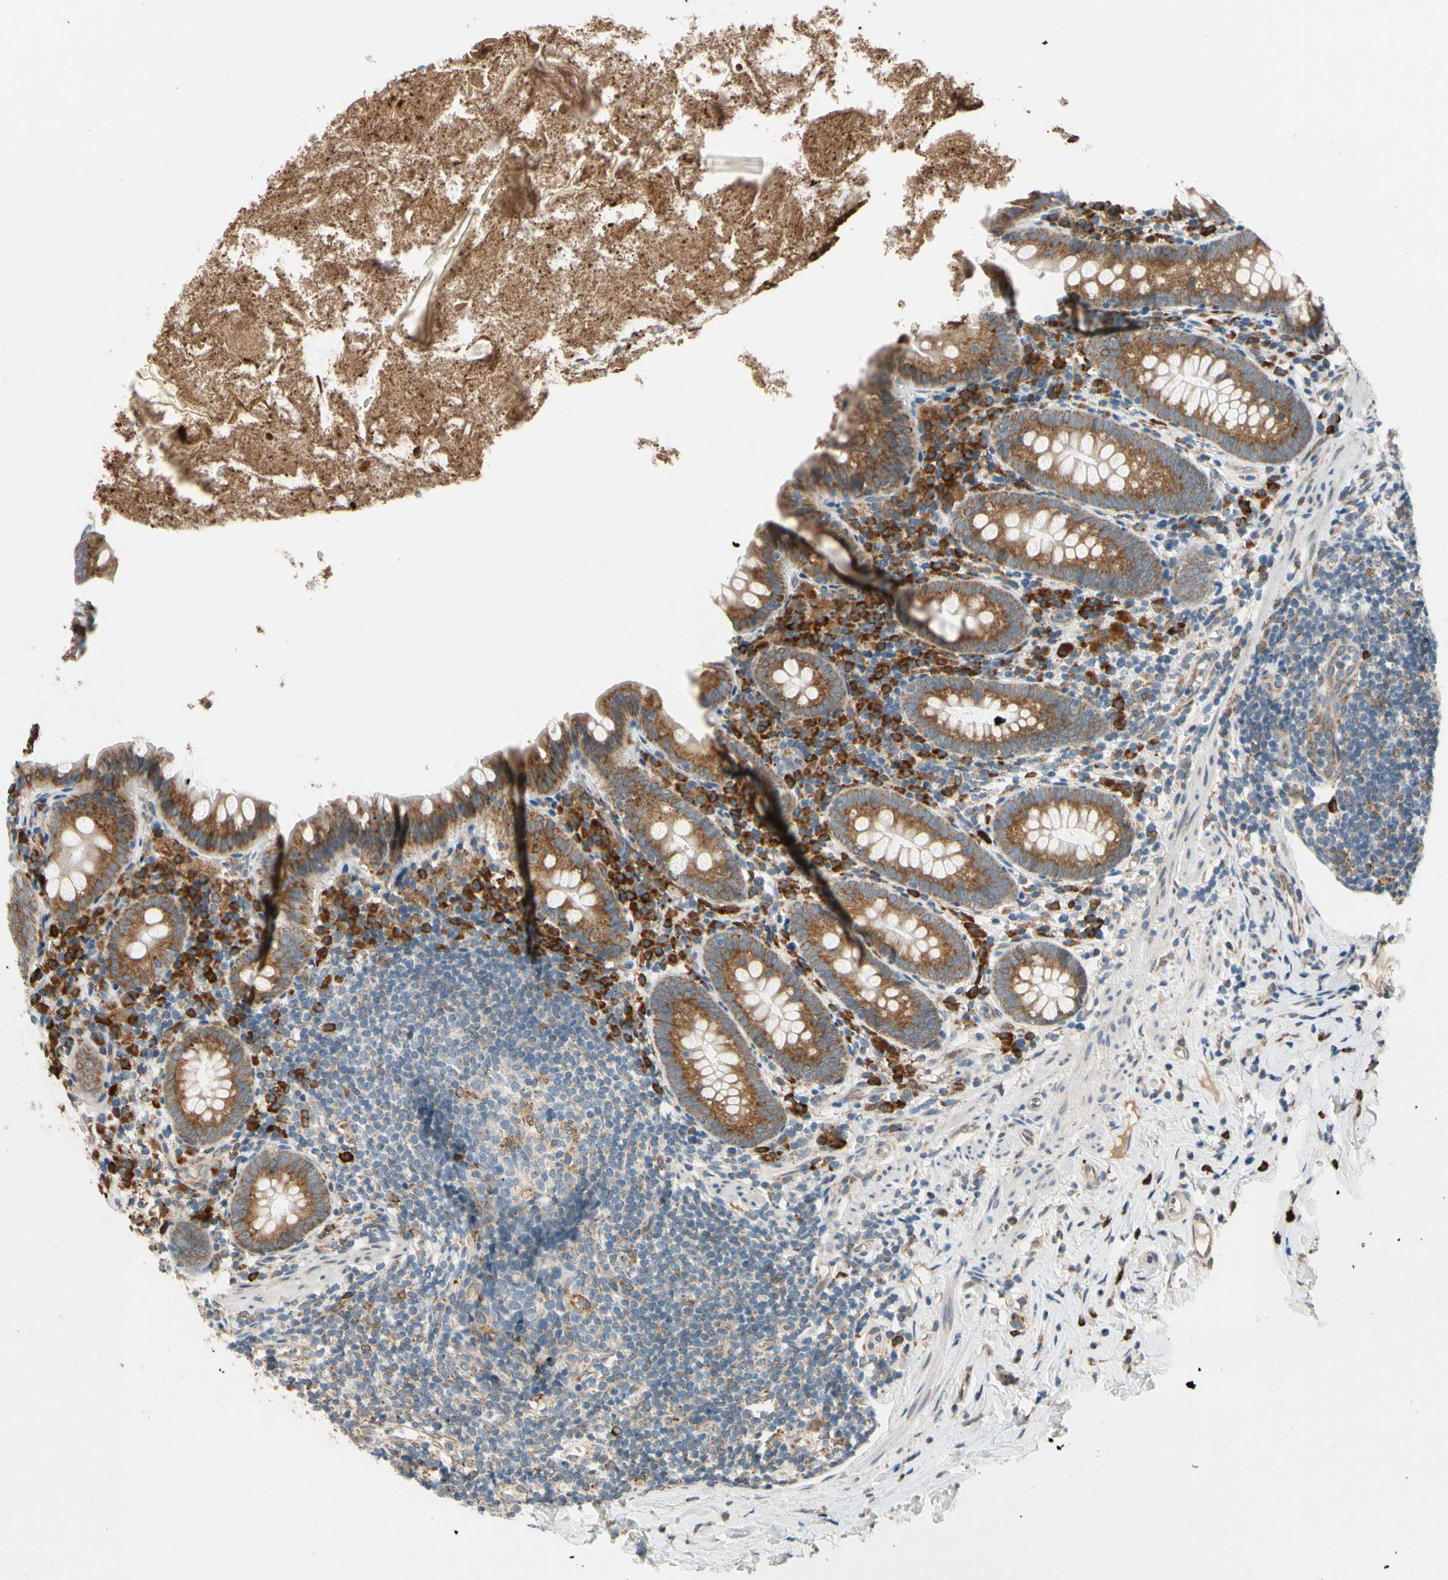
{"staining": {"intensity": "moderate", "quantity": ">75%", "location": "cytoplasmic/membranous"}, "tissue": "appendix", "cell_type": "Glandular cells", "image_type": "normal", "snomed": [{"axis": "morphology", "description": "Normal tissue, NOS"}, {"axis": "topography", "description": "Appendix"}], "caption": "The photomicrograph reveals immunohistochemical staining of normal appendix. There is moderate cytoplasmic/membranous staining is identified in approximately >75% of glandular cells.", "gene": "RPN2", "patient": {"sex": "male", "age": 52}}